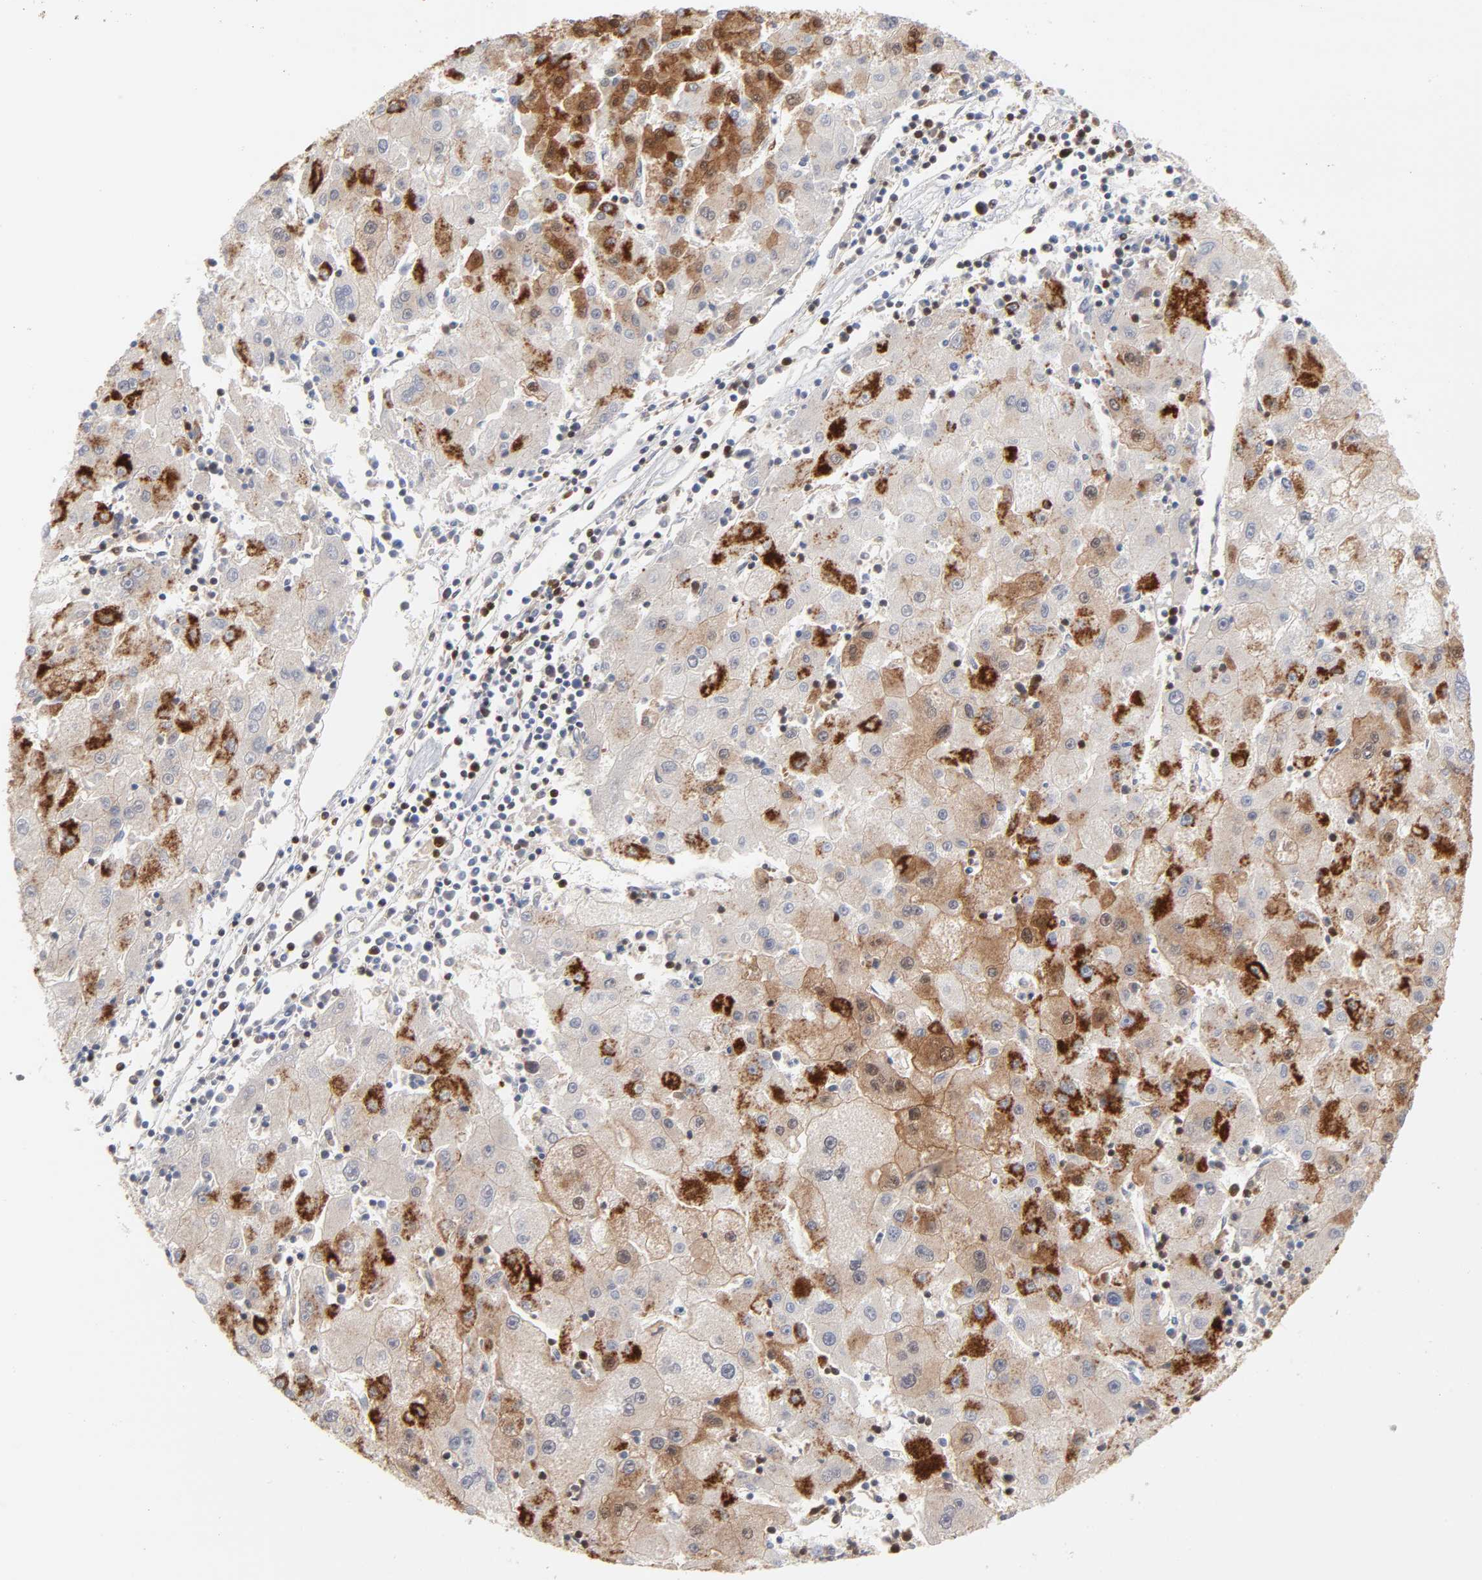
{"staining": {"intensity": "strong", "quantity": ">75%", "location": "cytoplasmic/membranous"}, "tissue": "liver cancer", "cell_type": "Tumor cells", "image_type": "cancer", "snomed": [{"axis": "morphology", "description": "Carcinoma, Hepatocellular, NOS"}, {"axis": "topography", "description": "Liver"}], "caption": "Hepatocellular carcinoma (liver) was stained to show a protein in brown. There is high levels of strong cytoplasmic/membranous positivity in about >75% of tumor cells.", "gene": "DIABLO", "patient": {"sex": "male", "age": 72}}